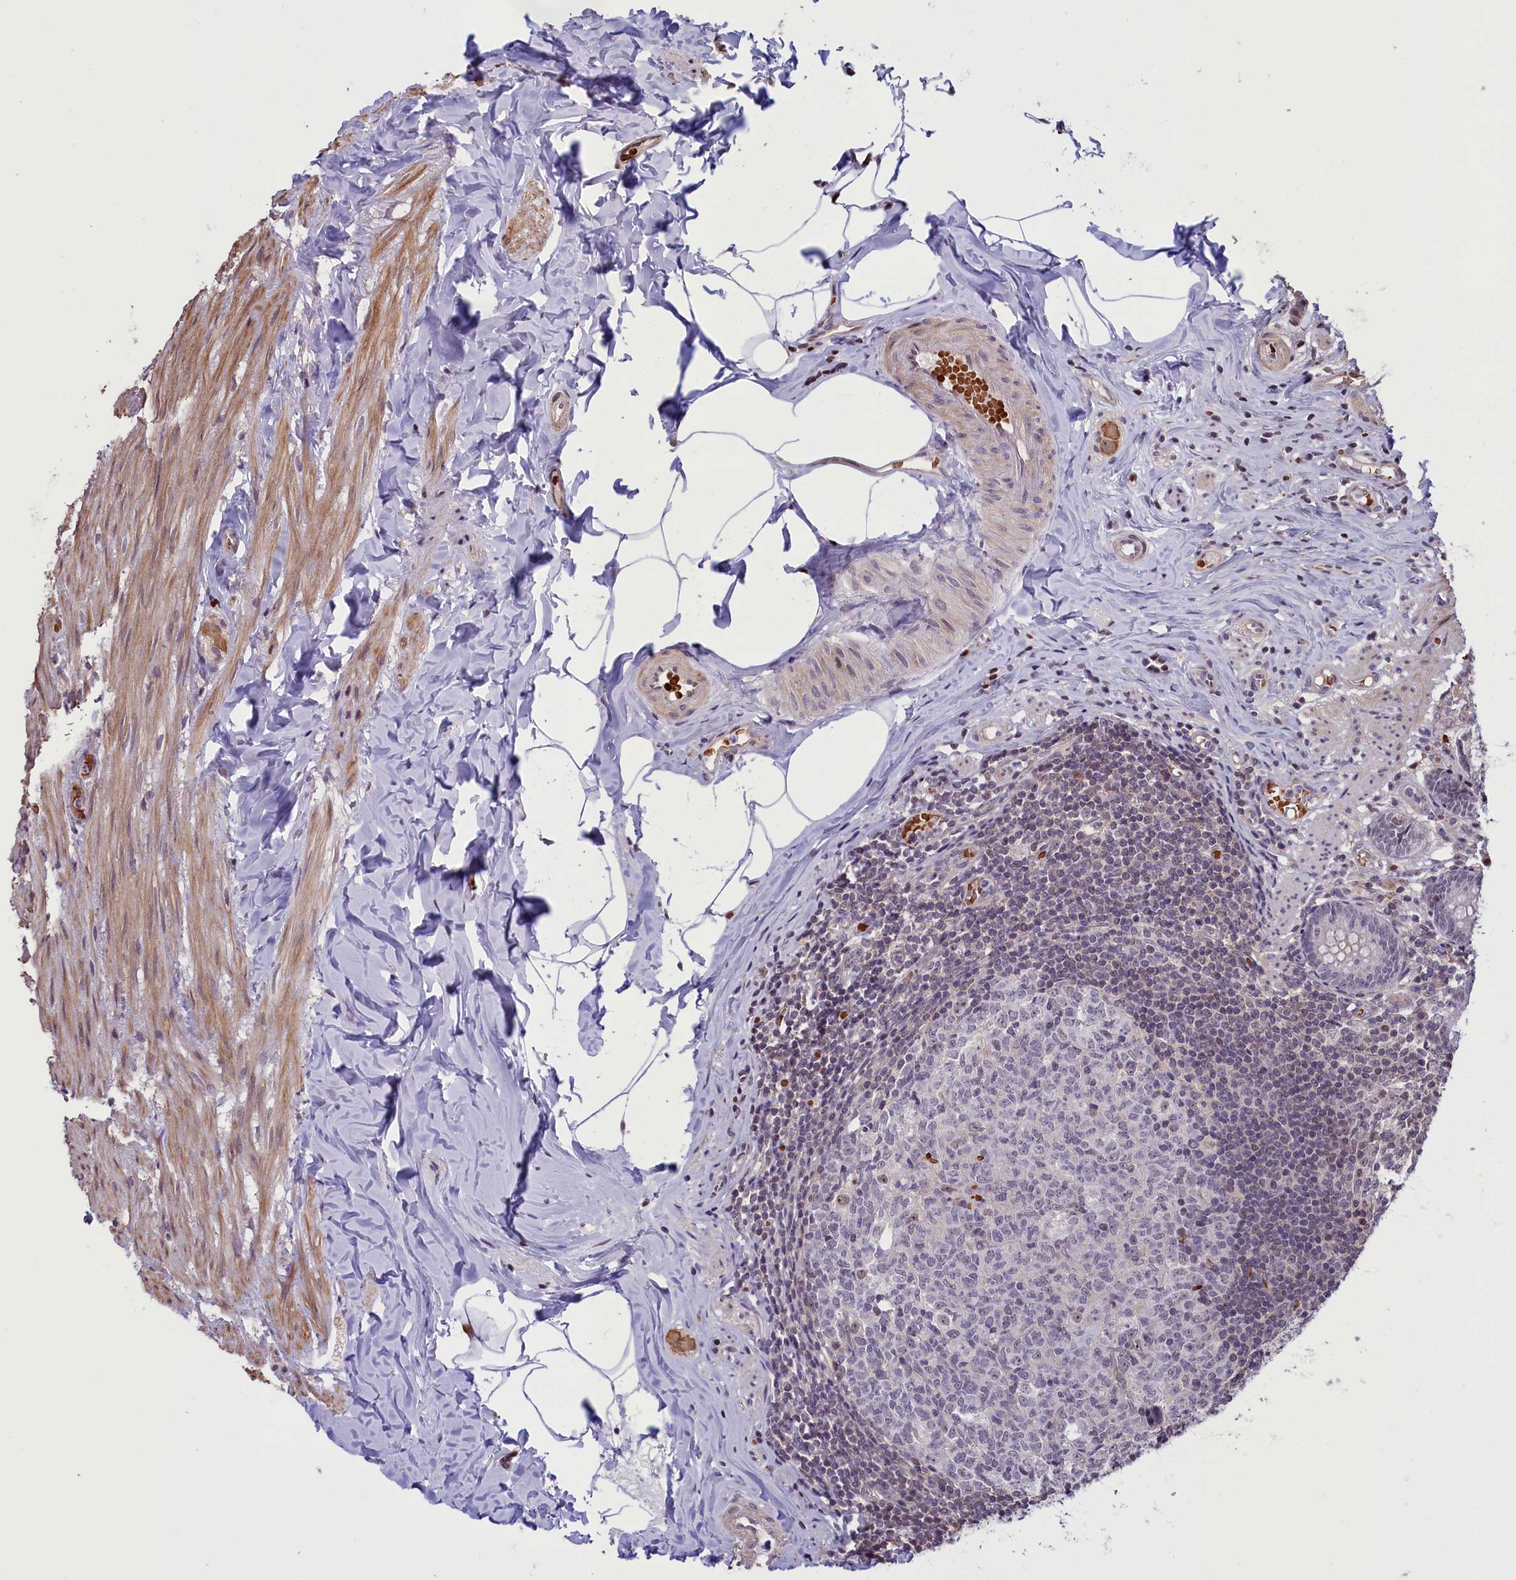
{"staining": {"intensity": "weak", "quantity": "25%-75%", "location": "nuclear"}, "tissue": "appendix", "cell_type": "Glandular cells", "image_type": "normal", "snomed": [{"axis": "morphology", "description": "Normal tissue, NOS"}, {"axis": "topography", "description": "Appendix"}], "caption": "The micrograph demonstrates a brown stain indicating the presence of a protein in the nuclear of glandular cells in appendix.", "gene": "SHFL", "patient": {"sex": "male", "age": 55}}